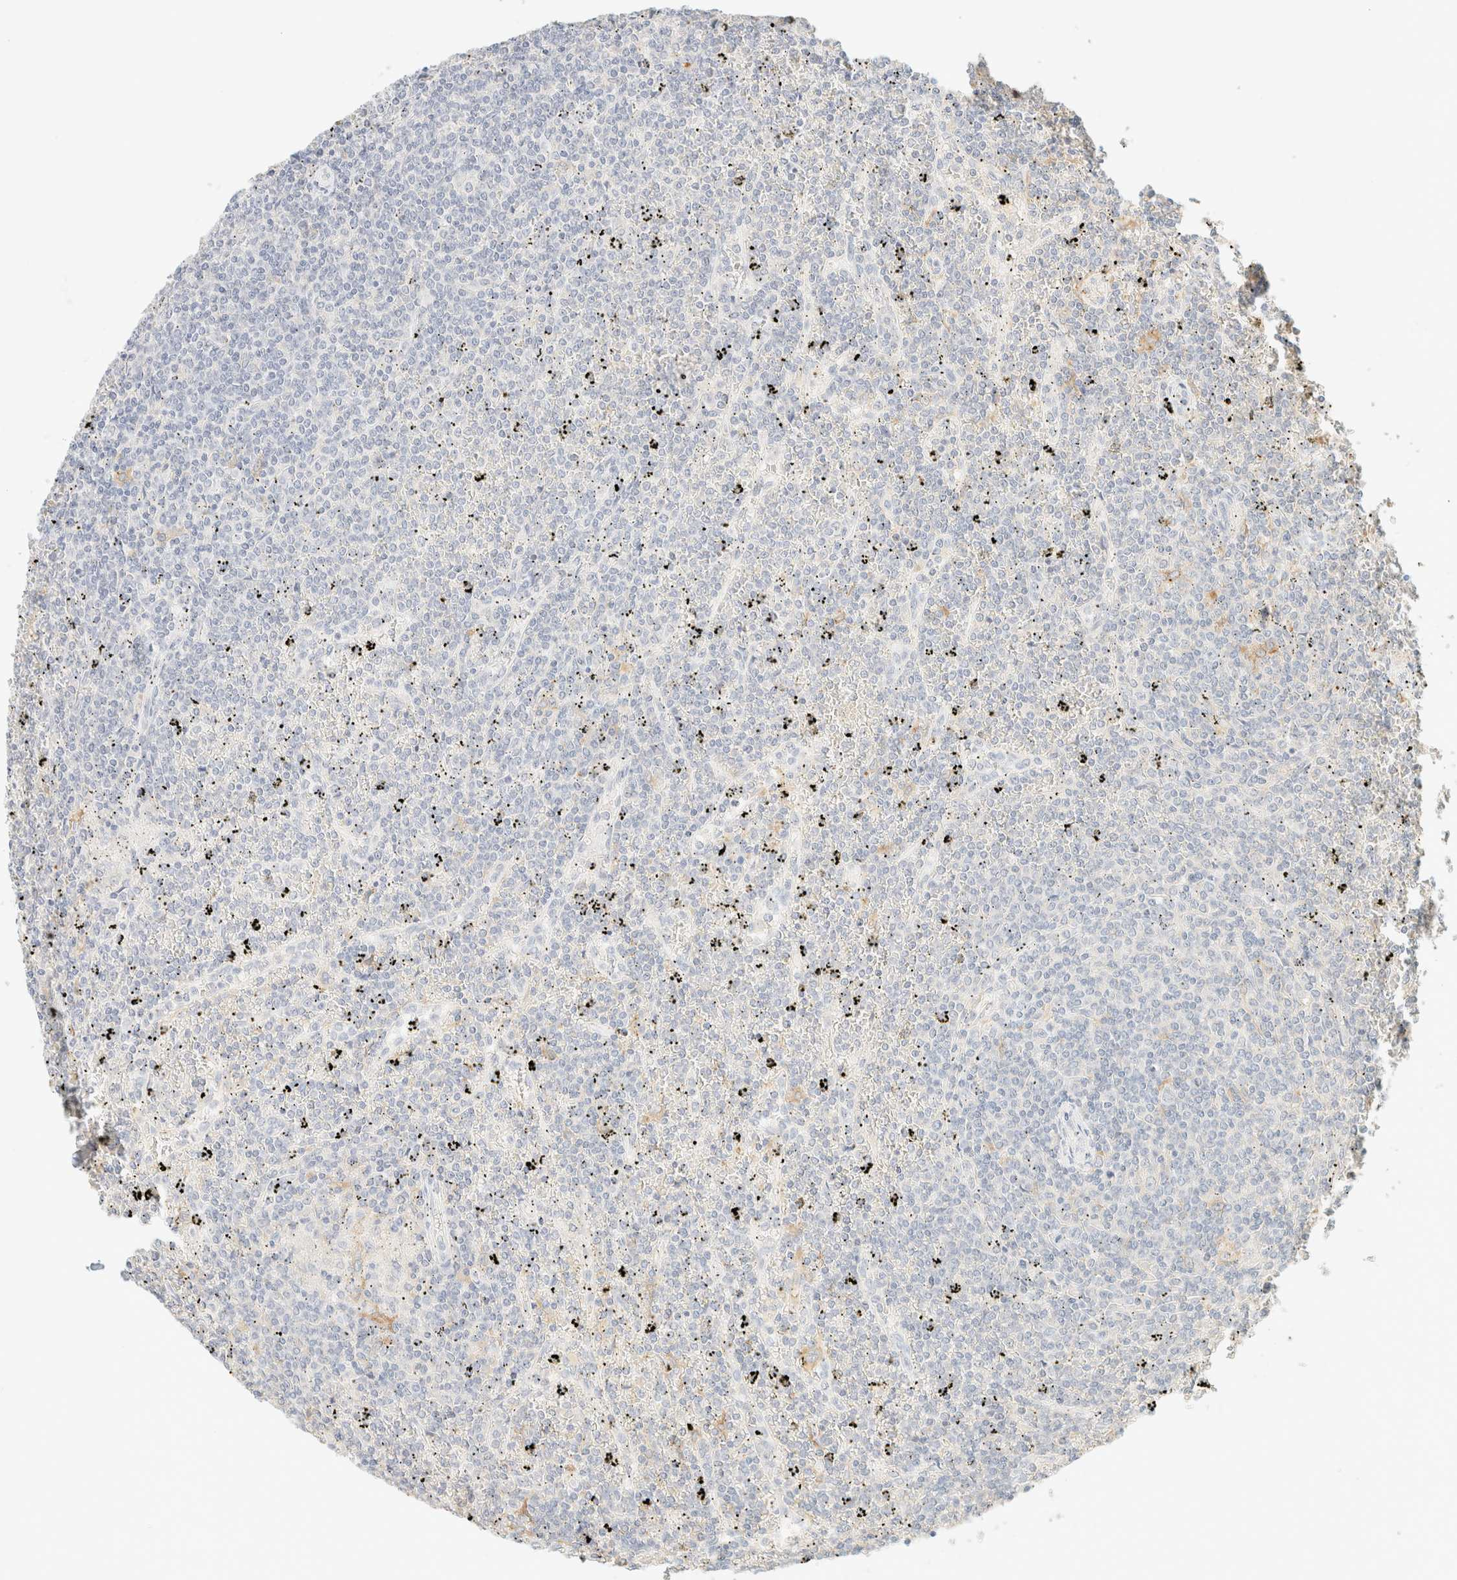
{"staining": {"intensity": "negative", "quantity": "none", "location": "none"}, "tissue": "lymphoma", "cell_type": "Tumor cells", "image_type": "cancer", "snomed": [{"axis": "morphology", "description": "Malignant lymphoma, non-Hodgkin's type, Low grade"}, {"axis": "topography", "description": "Spleen"}], "caption": "The immunohistochemistry micrograph has no significant expression in tumor cells of malignant lymphoma, non-Hodgkin's type (low-grade) tissue.", "gene": "TIMD4", "patient": {"sex": "female", "age": 19}}